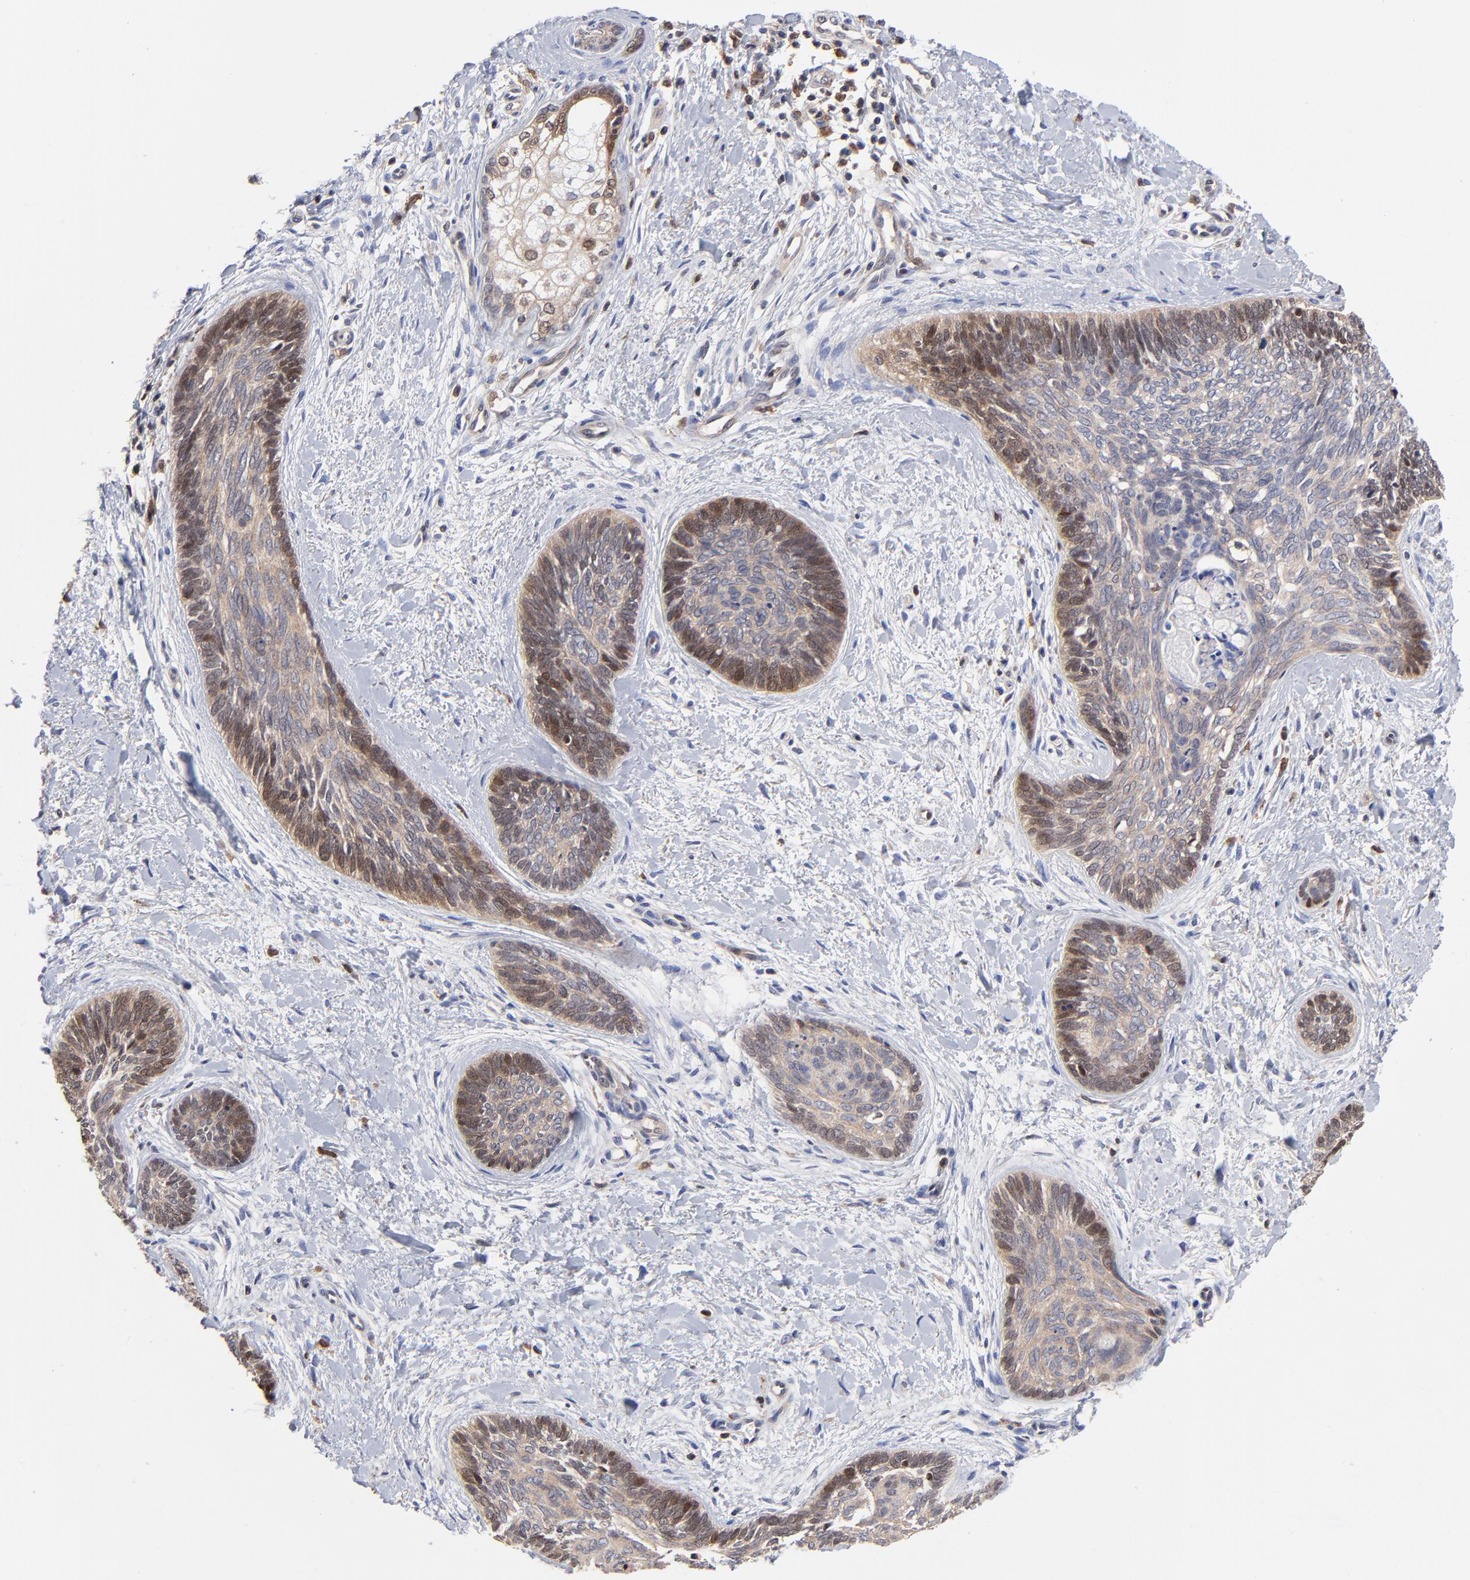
{"staining": {"intensity": "moderate", "quantity": "25%-75%", "location": "cytoplasmic/membranous,nuclear"}, "tissue": "skin cancer", "cell_type": "Tumor cells", "image_type": "cancer", "snomed": [{"axis": "morphology", "description": "Basal cell carcinoma"}, {"axis": "topography", "description": "Skin"}], "caption": "Brown immunohistochemical staining in basal cell carcinoma (skin) exhibits moderate cytoplasmic/membranous and nuclear positivity in approximately 25%-75% of tumor cells.", "gene": "DCTPP1", "patient": {"sex": "female", "age": 81}}